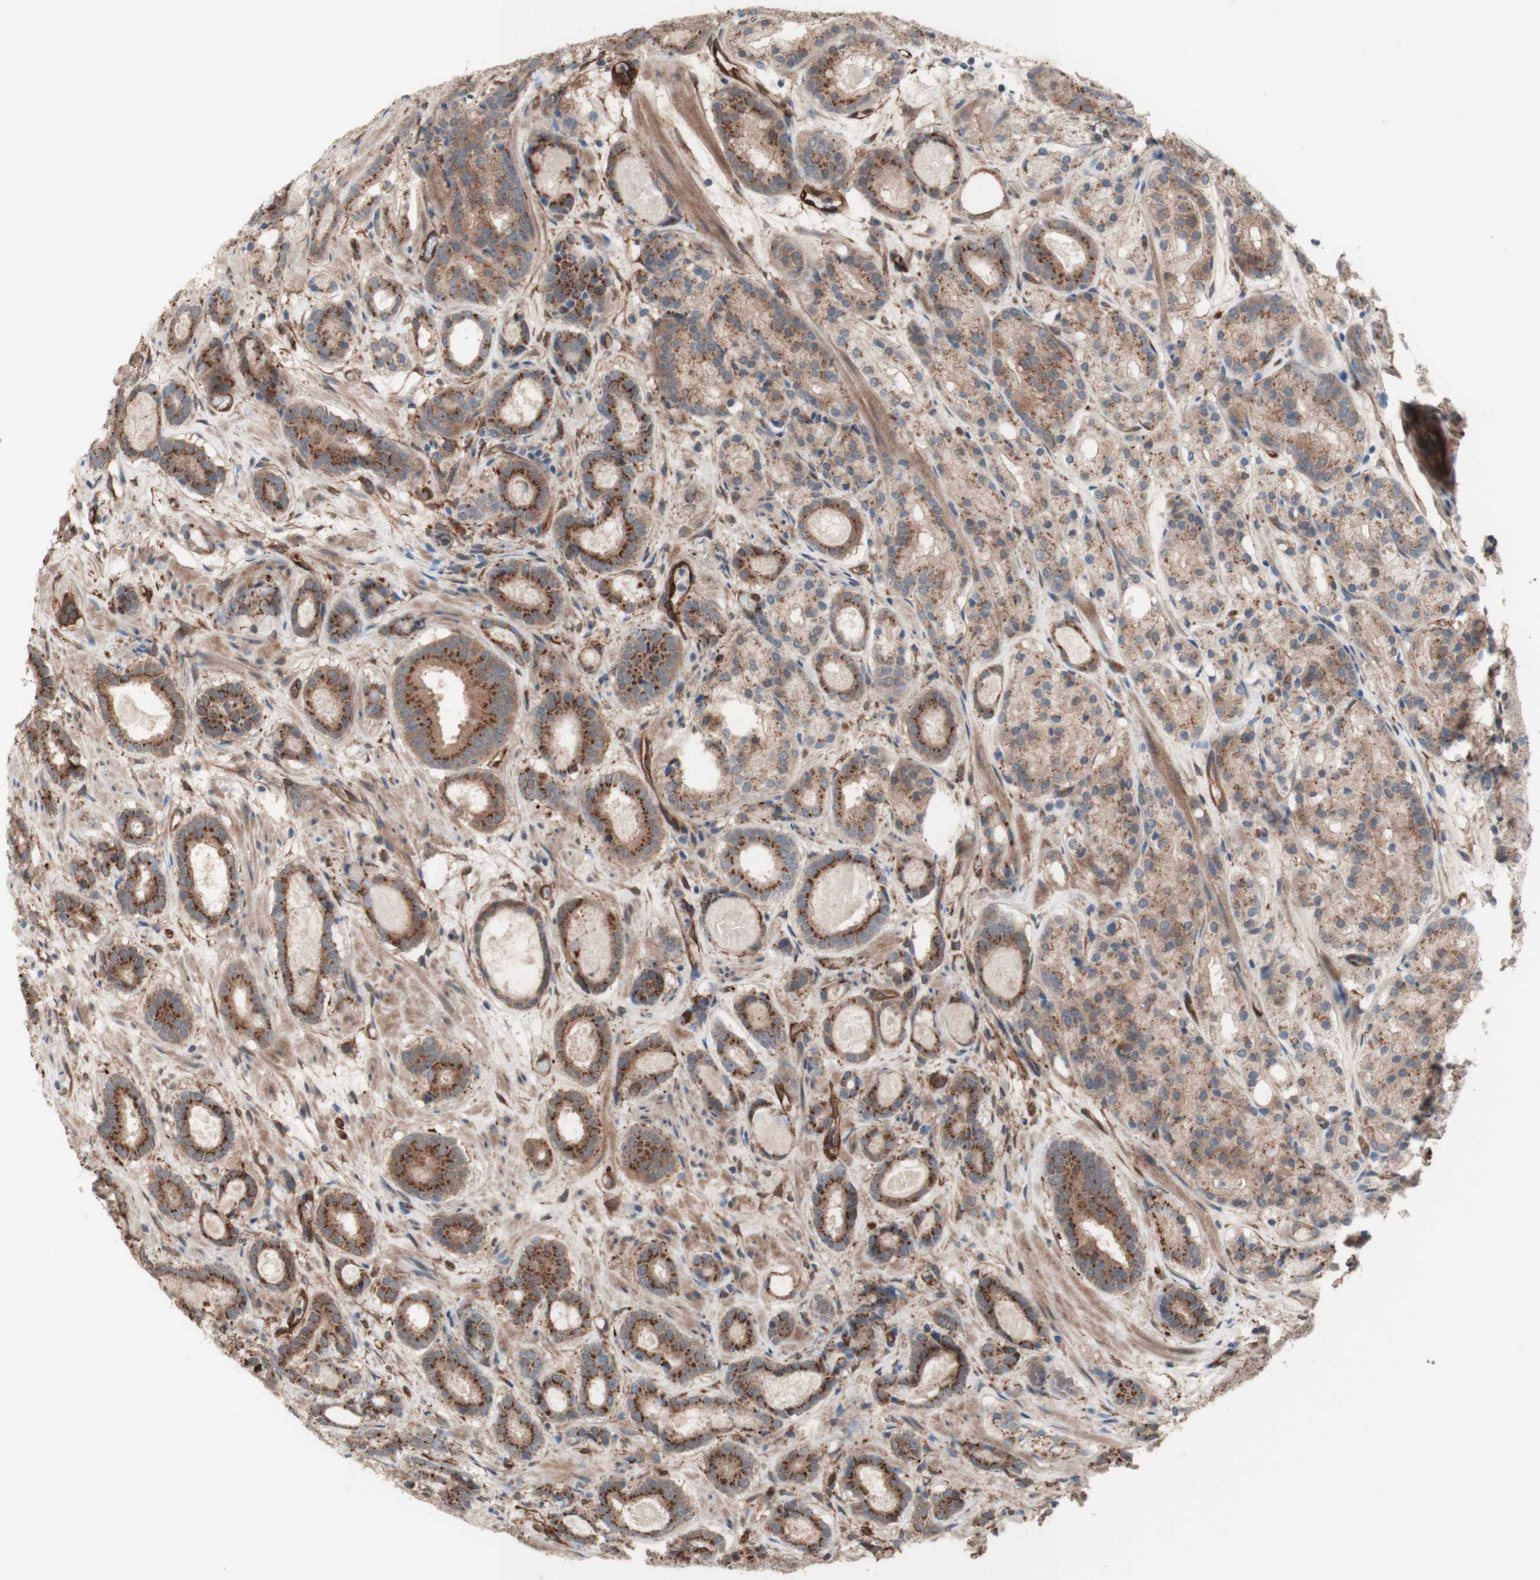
{"staining": {"intensity": "moderate", "quantity": ">75%", "location": "cytoplasmic/membranous"}, "tissue": "prostate cancer", "cell_type": "Tumor cells", "image_type": "cancer", "snomed": [{"axis": "morphology", "description": "Adenocarcinoma, Low grade"}, {"axis": "topography", "description": "Prostate"}], "caption": "This photomicrograph displays prostate adenocarcinoma (low-grade) stained with IHC to label a protein in brown. The cytoplasmic/membranous of tumor cells show moderate positivity for the protein. Nuclei are counter-stained blue.", "gene": "CNN3", "patient": {"sex": "male", "age": 69}}